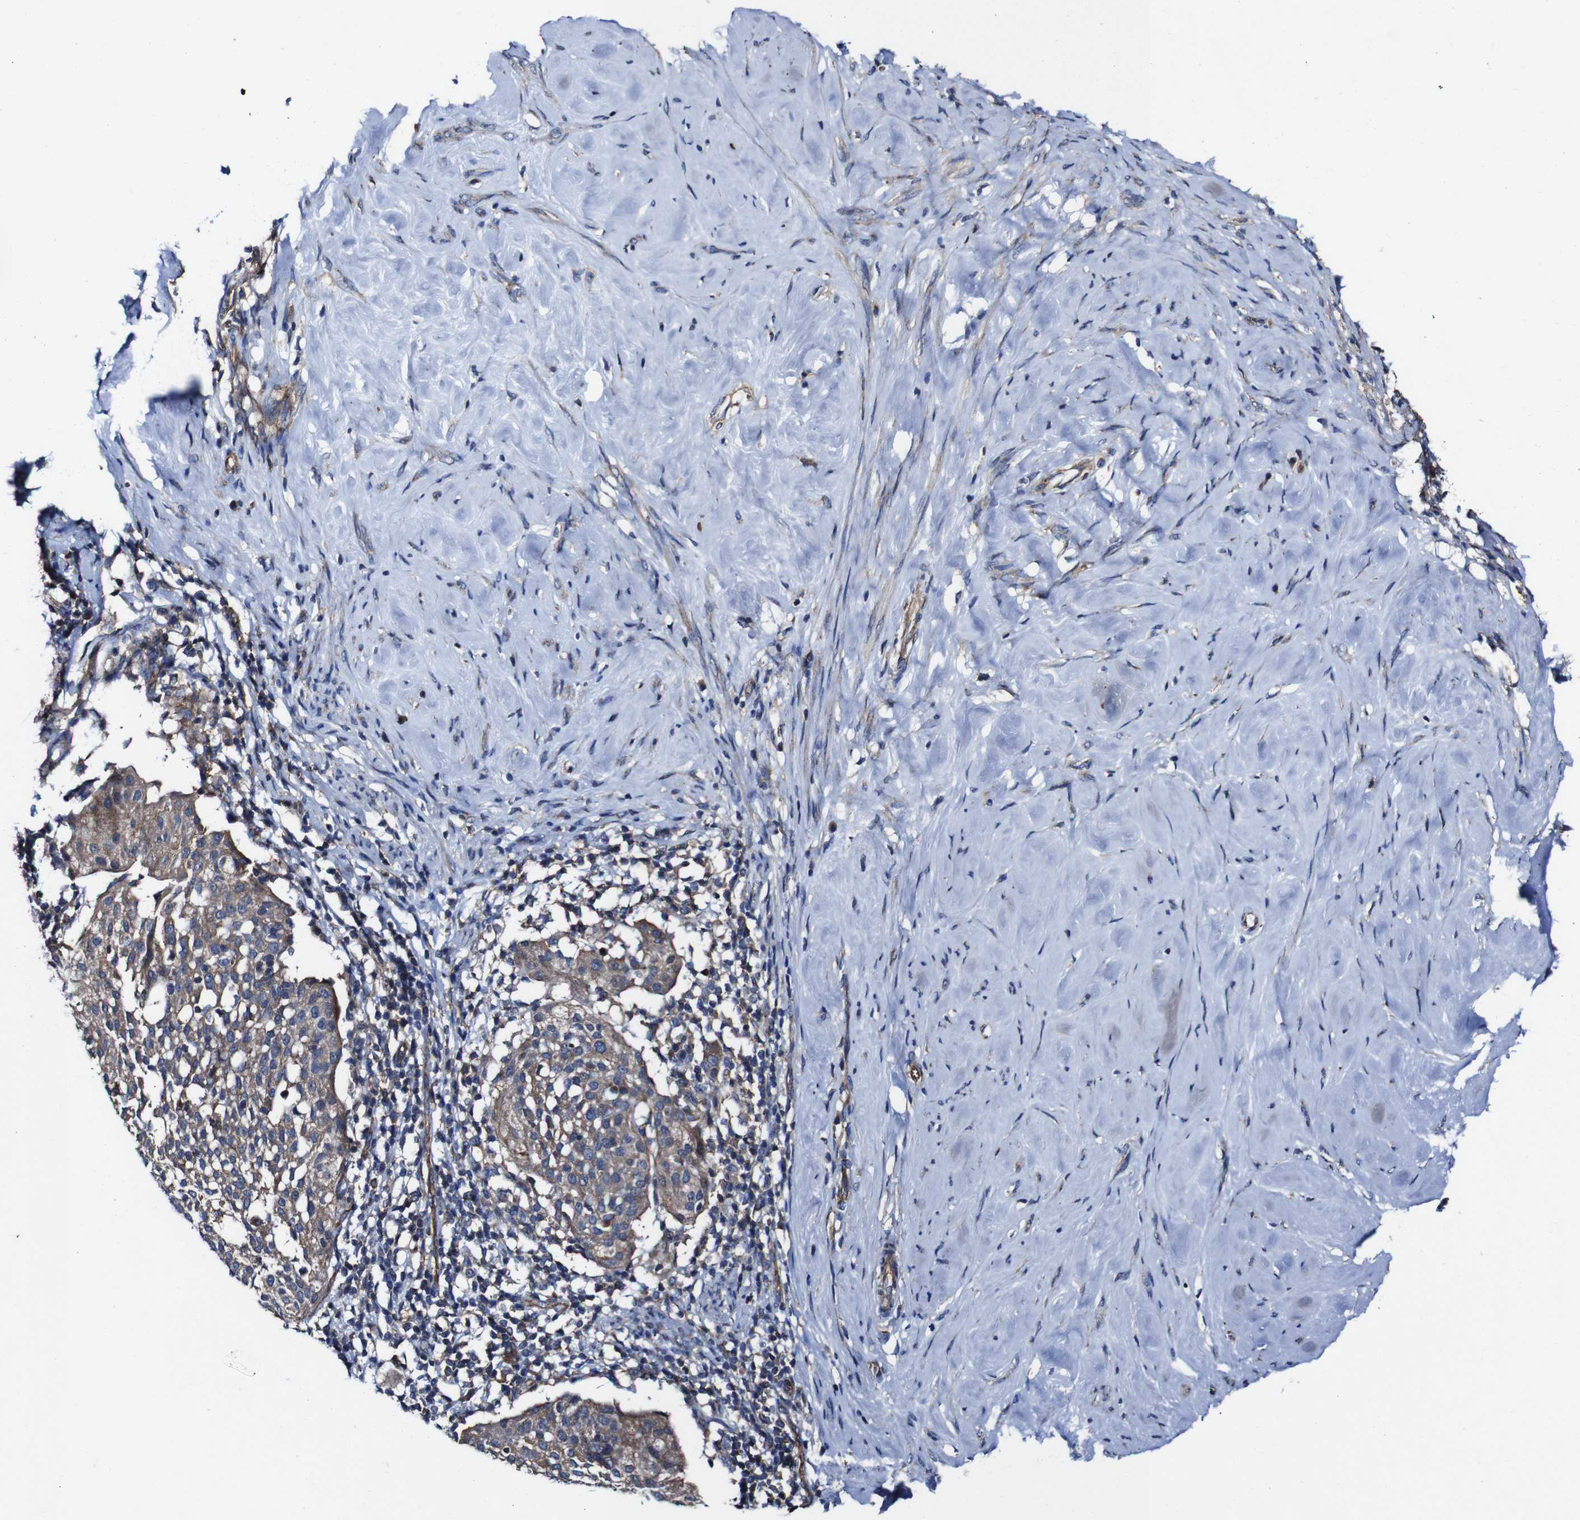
{"staining": {"intensity": "moderate", "quantity": ">75%", "location": "cytoplasmic/membranous"}, "tissue": "cervical cancer", "cell_type": "Tumor cells", "image_type": "cancer", "snomed": [{"axis": "morphology", "description": "Squamous cell carcinoma, NOS"}, {"axis": "topography", "description": "Cervix"}], "caption": "An image of human squamous cell carcinoma (cervical) stained for a protein demonstrates moderate cytoplasmic/membranous brown staining in tumor cells.", "gene": "CSF1R", "patient": {"sex": "female", "age": 51}}